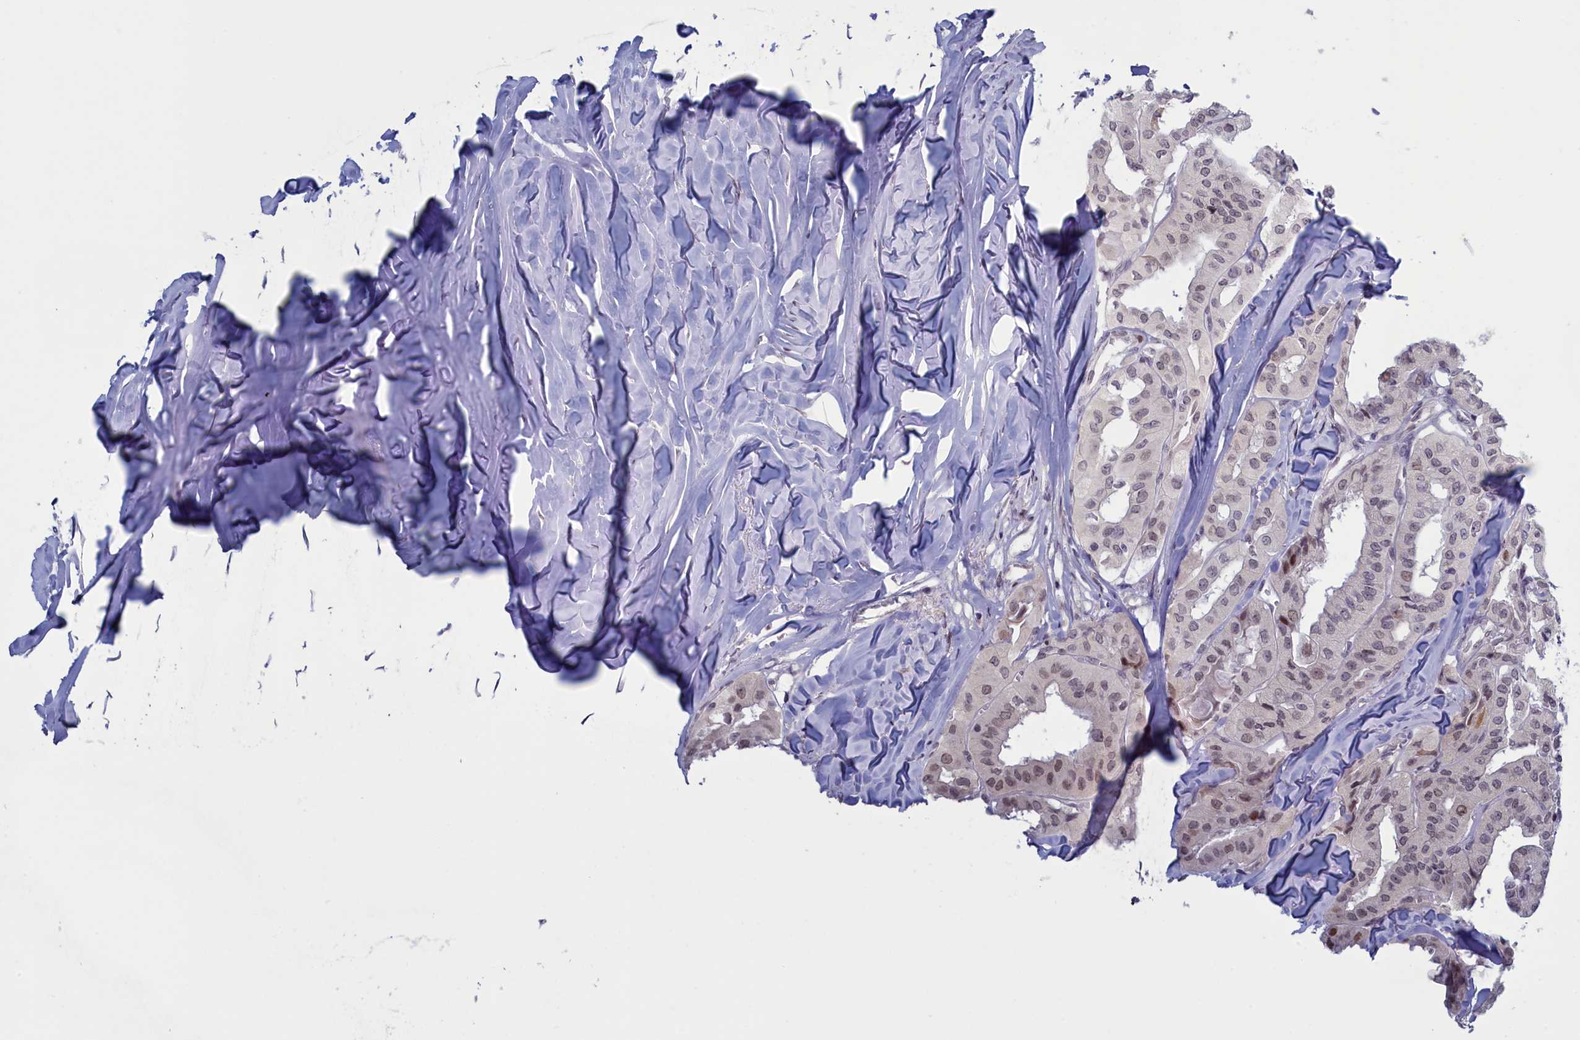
{"staining": {"intensity": "moderate", "quantity": "<25%", "location": "nuclear"}, "tissue": "thyroid cancer", "cell_type": "Tumor cells", "image_type": "cancer", "snomed": [{"axis": "morphology", "description": "Papillary adenocarcinoma, NOS"}, {"axis": "topography", "description": "Thyroid gland"}], "caption": "DAB immunohistochemical staining of thyroid cancer shows moderate nuclear protein positivity in approximately <25% of tumor cells.", "gene": "ATF7IP2", "patient": {"sex": "female", "age": 59}}